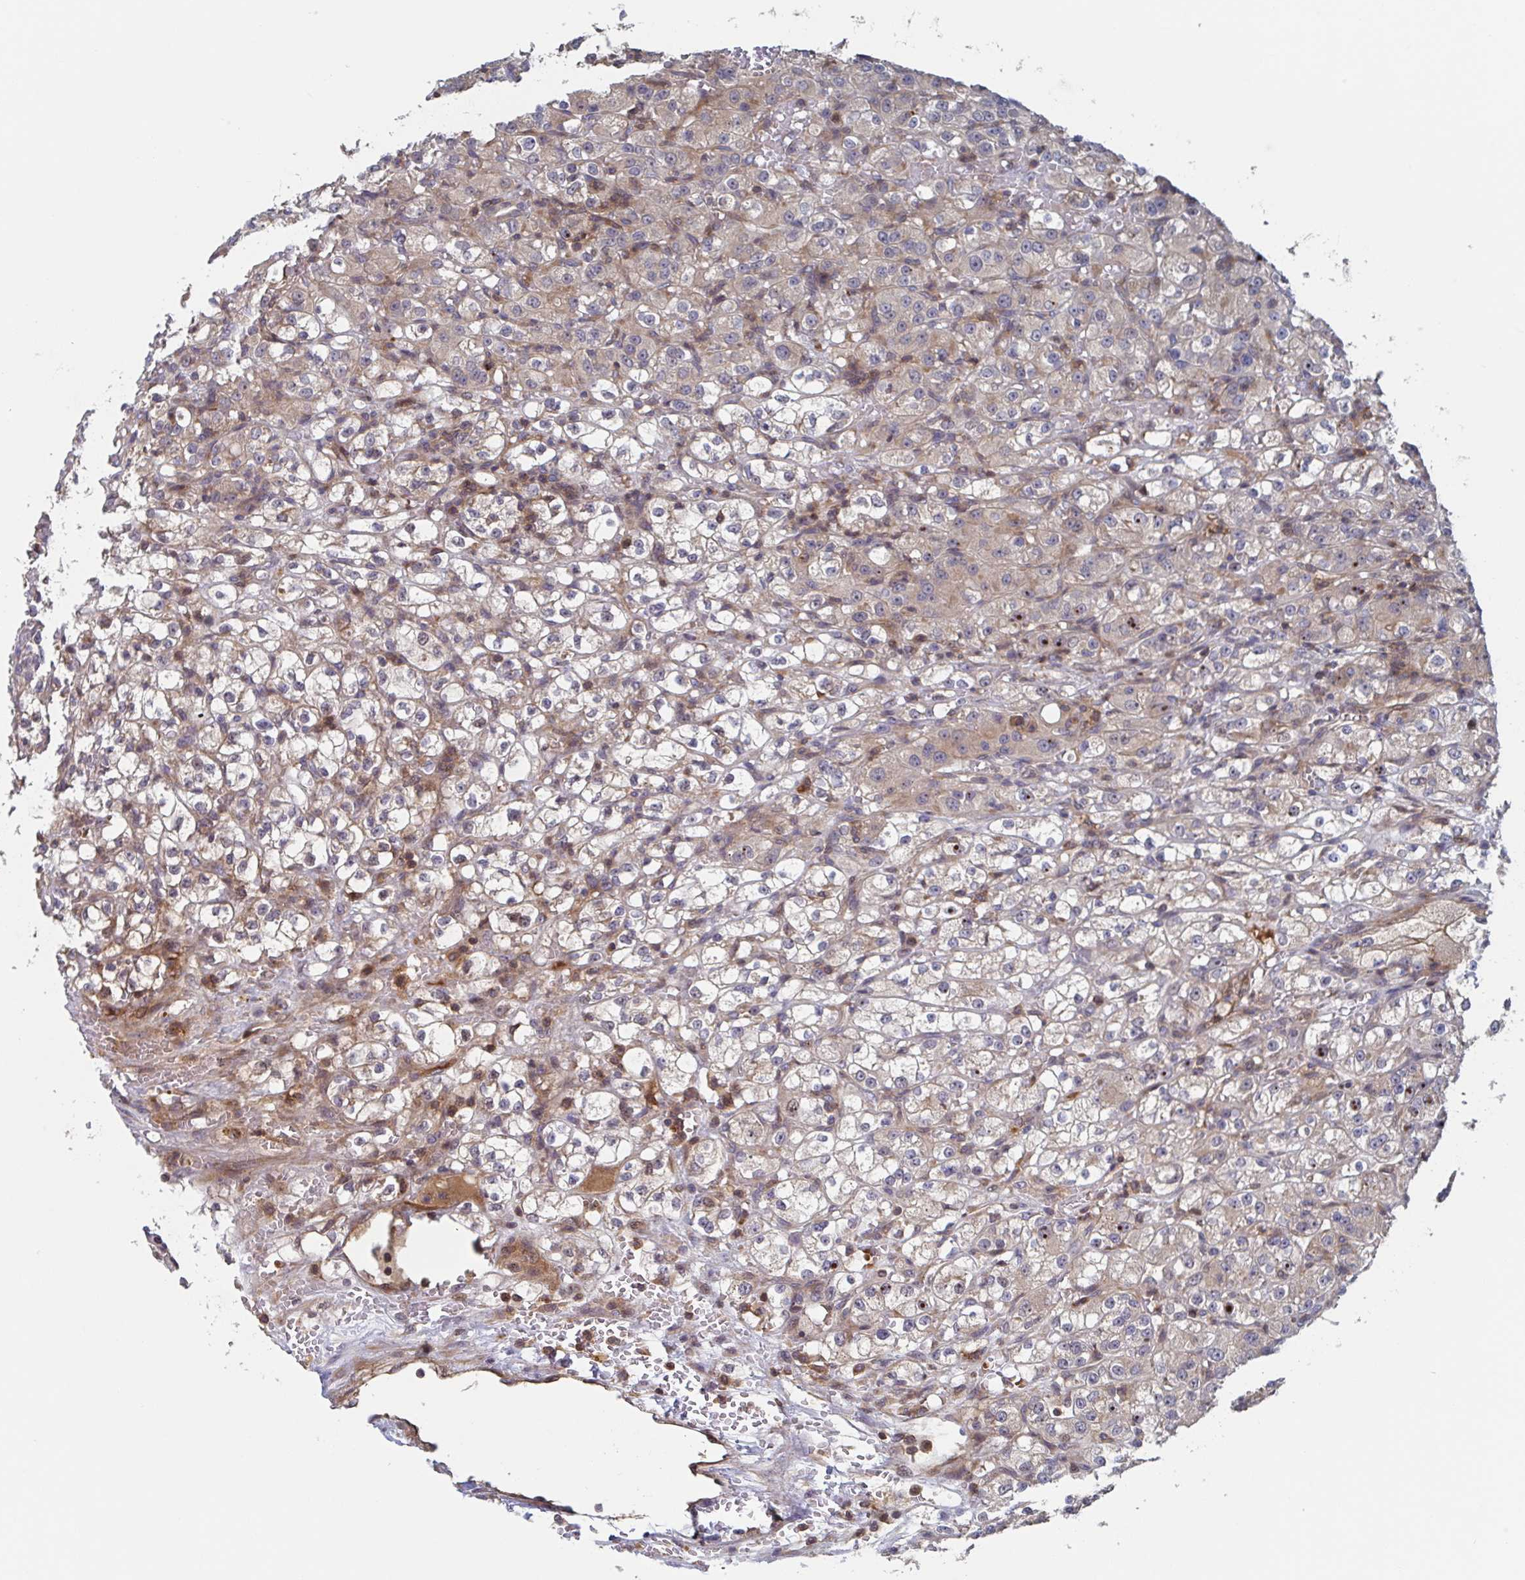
{"staining": {"intensity": "weak", "quantity": "25%-75%", "location": "cytoplasmic/membranous"}, "tissue": "renal cancer", "cell_type": "Tumor cells", "image_type": "cancer", "snomed": [{"axis": "morphology", "description": "Normal tissue, NOS"}, {"axis": "morphology", "description": "Adenocarcinoma, NOS"}, {"axis": "topography", "description": "Kidney"}], "caption": "The photomicrograph displays immunohistochemical staining of renal cancer. There is weak cytoplasmic/membranous expression is appreciated in about 25%-75% of tumor cells. The protein of interest is shown in brown color, while the nuclei are stained blue.", "gene": "DHRS12", "patient": {"sex": "male", "age": 61}}